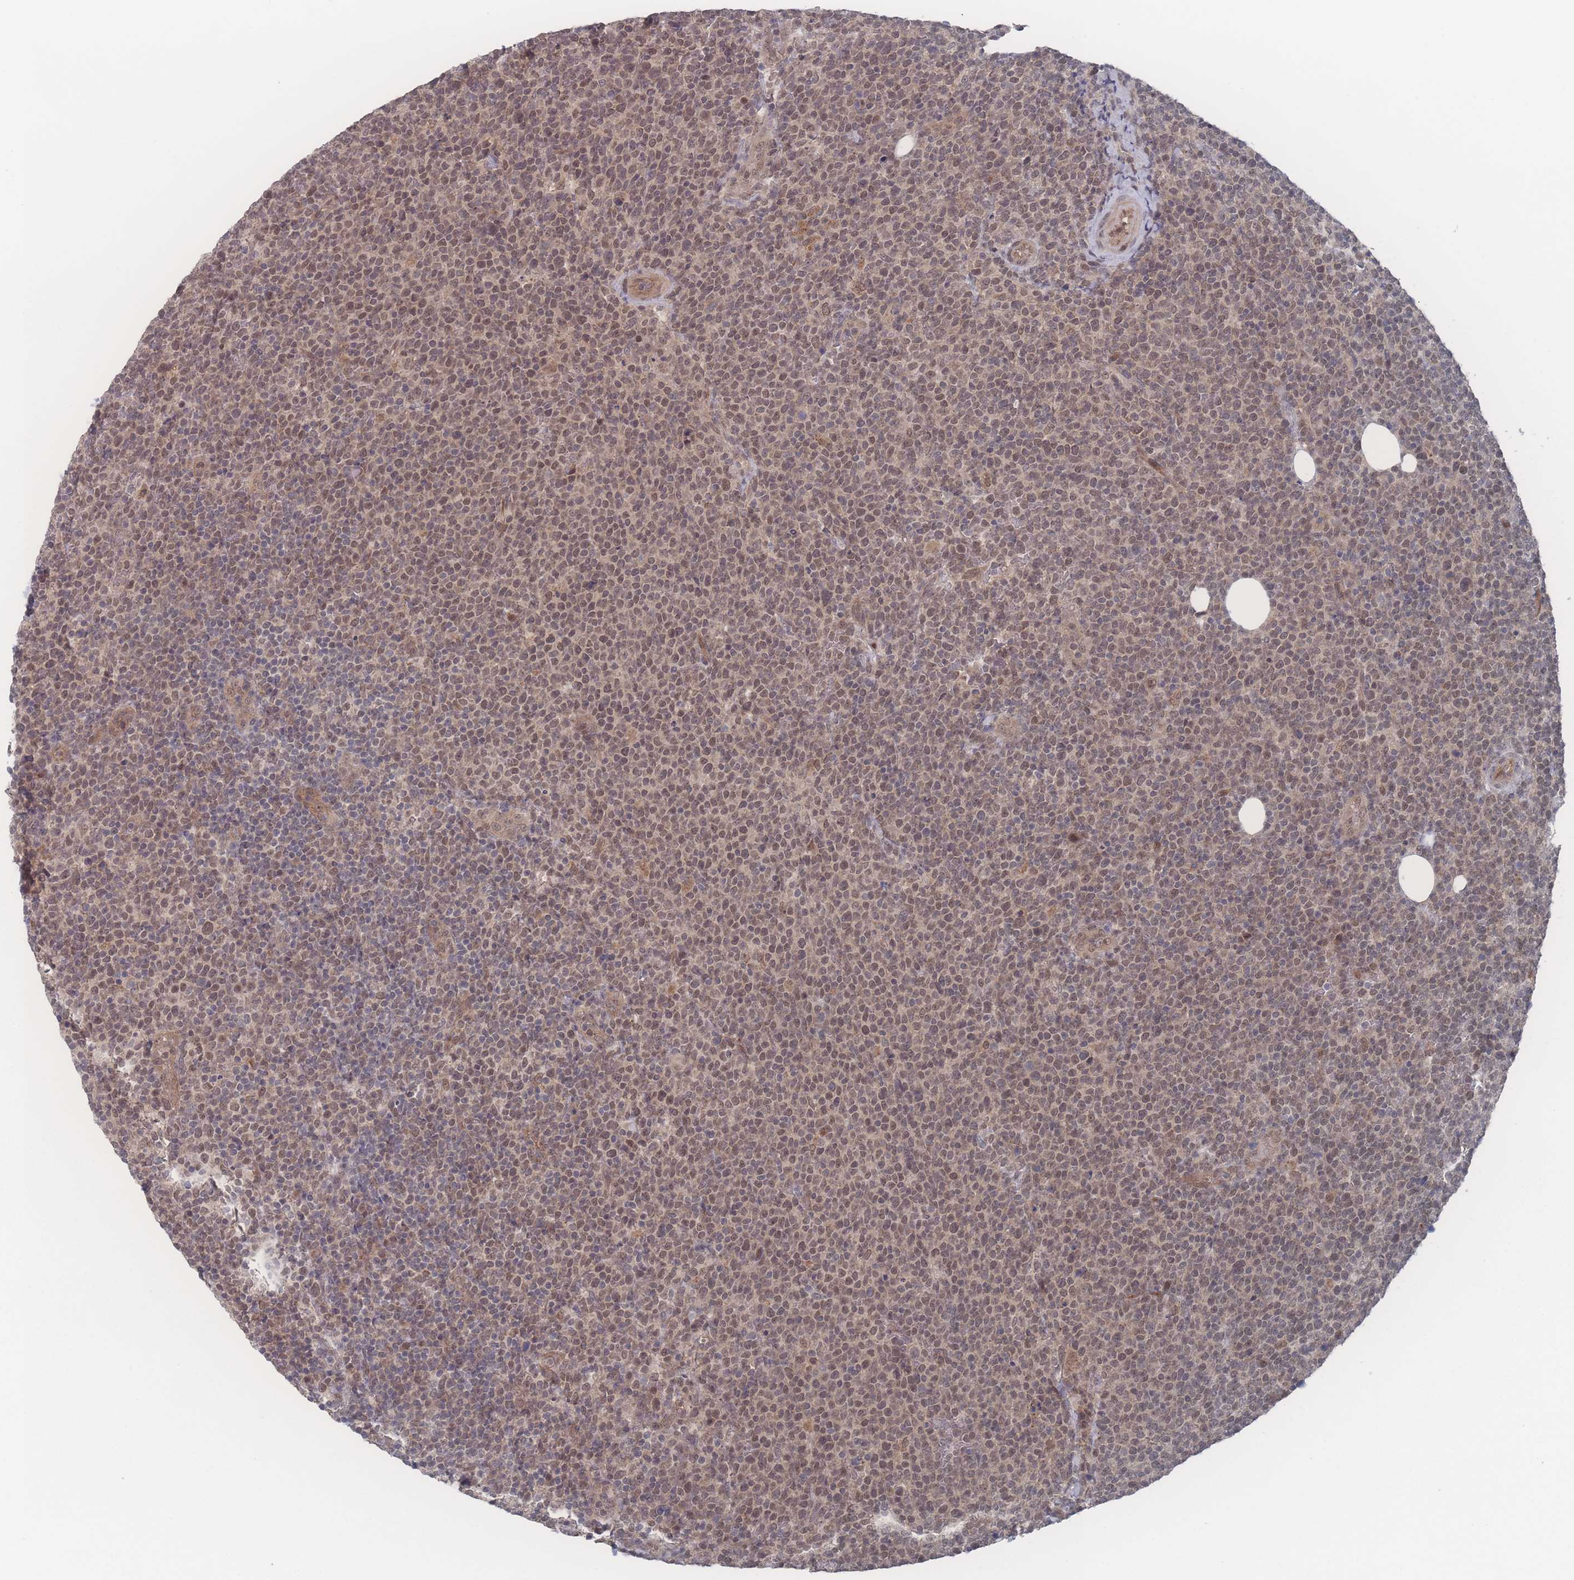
{"staining": {"intensity": "weak", "quantity": ">75%", "location": "cytoplasmic/membranous,nuclear"}, "tissue": "lymphoma", "cell_type": "Tumor cells", "image_type": "cancer", "snomed": [{"axis": "morphology", "description": "Malignant lymphoma, non-Hodgkin's type, High grade"}, {"axis": "topography", "description": "Lymph node"}], "caption": "Immunohistochemical staining of human lymphoma demonstrates low levels of weak cytoplasmic/membranous and nuclear protein staining in about >75% of tumor cells.", "gene": "NBEAL1", "patient": {"sex": "male", "age": 61}}